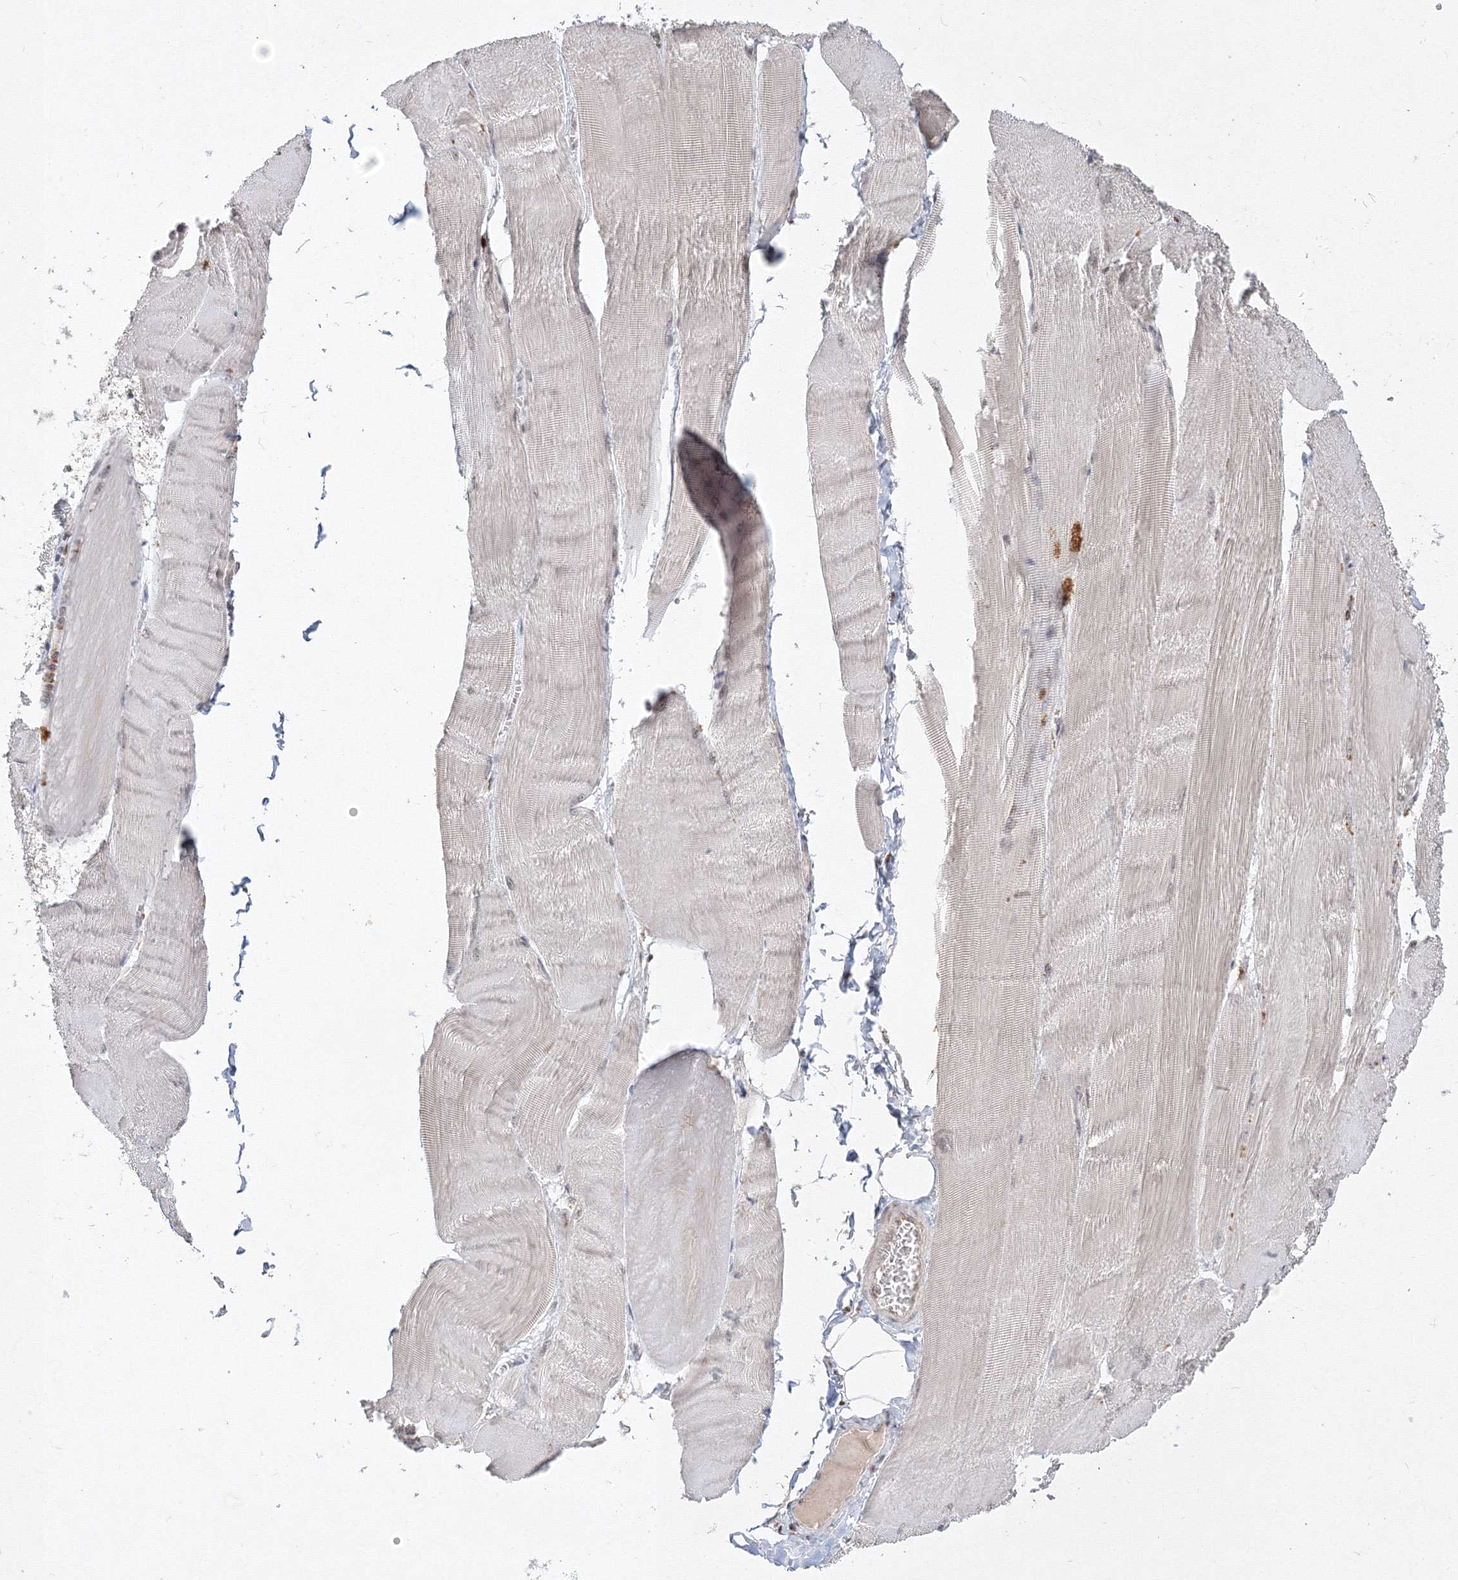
{"staining": {"intensity": "weak", "quantity": "<25%", "location": "cytoplasmic/membranous"}, "tissue": "skeletal muscle", "cell_type": "Myocytes", "image_type": "normal", "snomed": [{"axis": "morphology", "description": "Normal tissue, NOS"}, {"axis": "morphology", "description": "Basal cell carcinoma"}, {"axis": "topography", "description": "Skeletal muscle"}], "caption": "A photomicrograph of human skeletal muscle is negative for staining in myocytes.", "gene": "TMEM50B", "patient": {"sex": "female", "age": 64}}